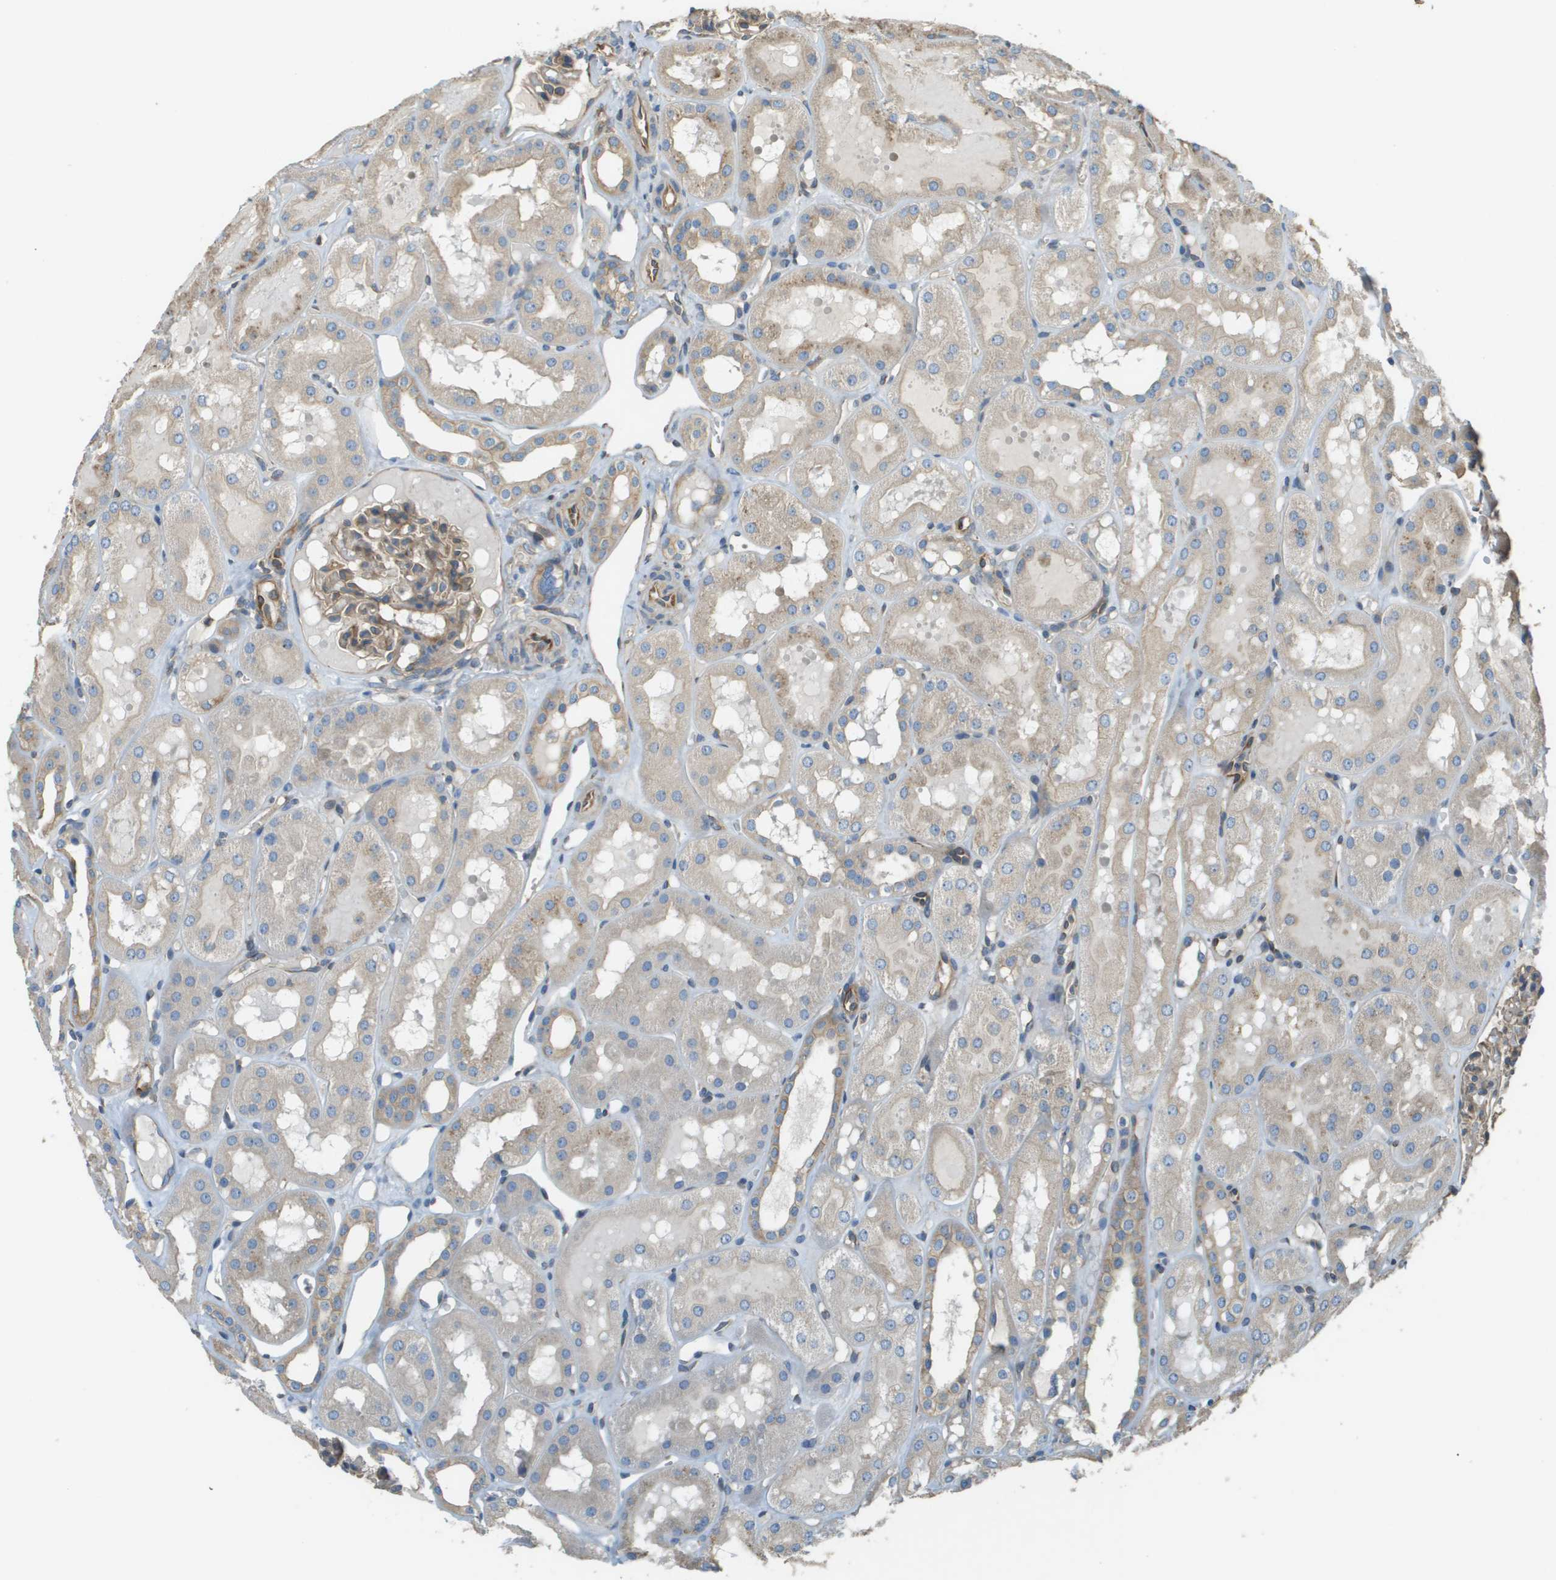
{"staining": {"intensity": "moderate", "quantity": ">75%", "location": "cytoplasmic/membranous"}, "tissue": "kidney", "cell_type": "Cells in glomeruli", "image_type": "normal", "snomed": [{"axis": "morphology", "description": "Normal tissue, NOS"}, {"axis": "topography", "description": "Kidney"}, {"axis": "topography", "description": "Urinary bladder"}], "caption": "This is a micrograph of immunohistochemistry staining of unremarkable kidney, which shows moderate expression in the cytoplasmic/membranous of cells in glomeruli.", "gene": "DNAJB11", "patient": {"sex": "male", "age": 16}}